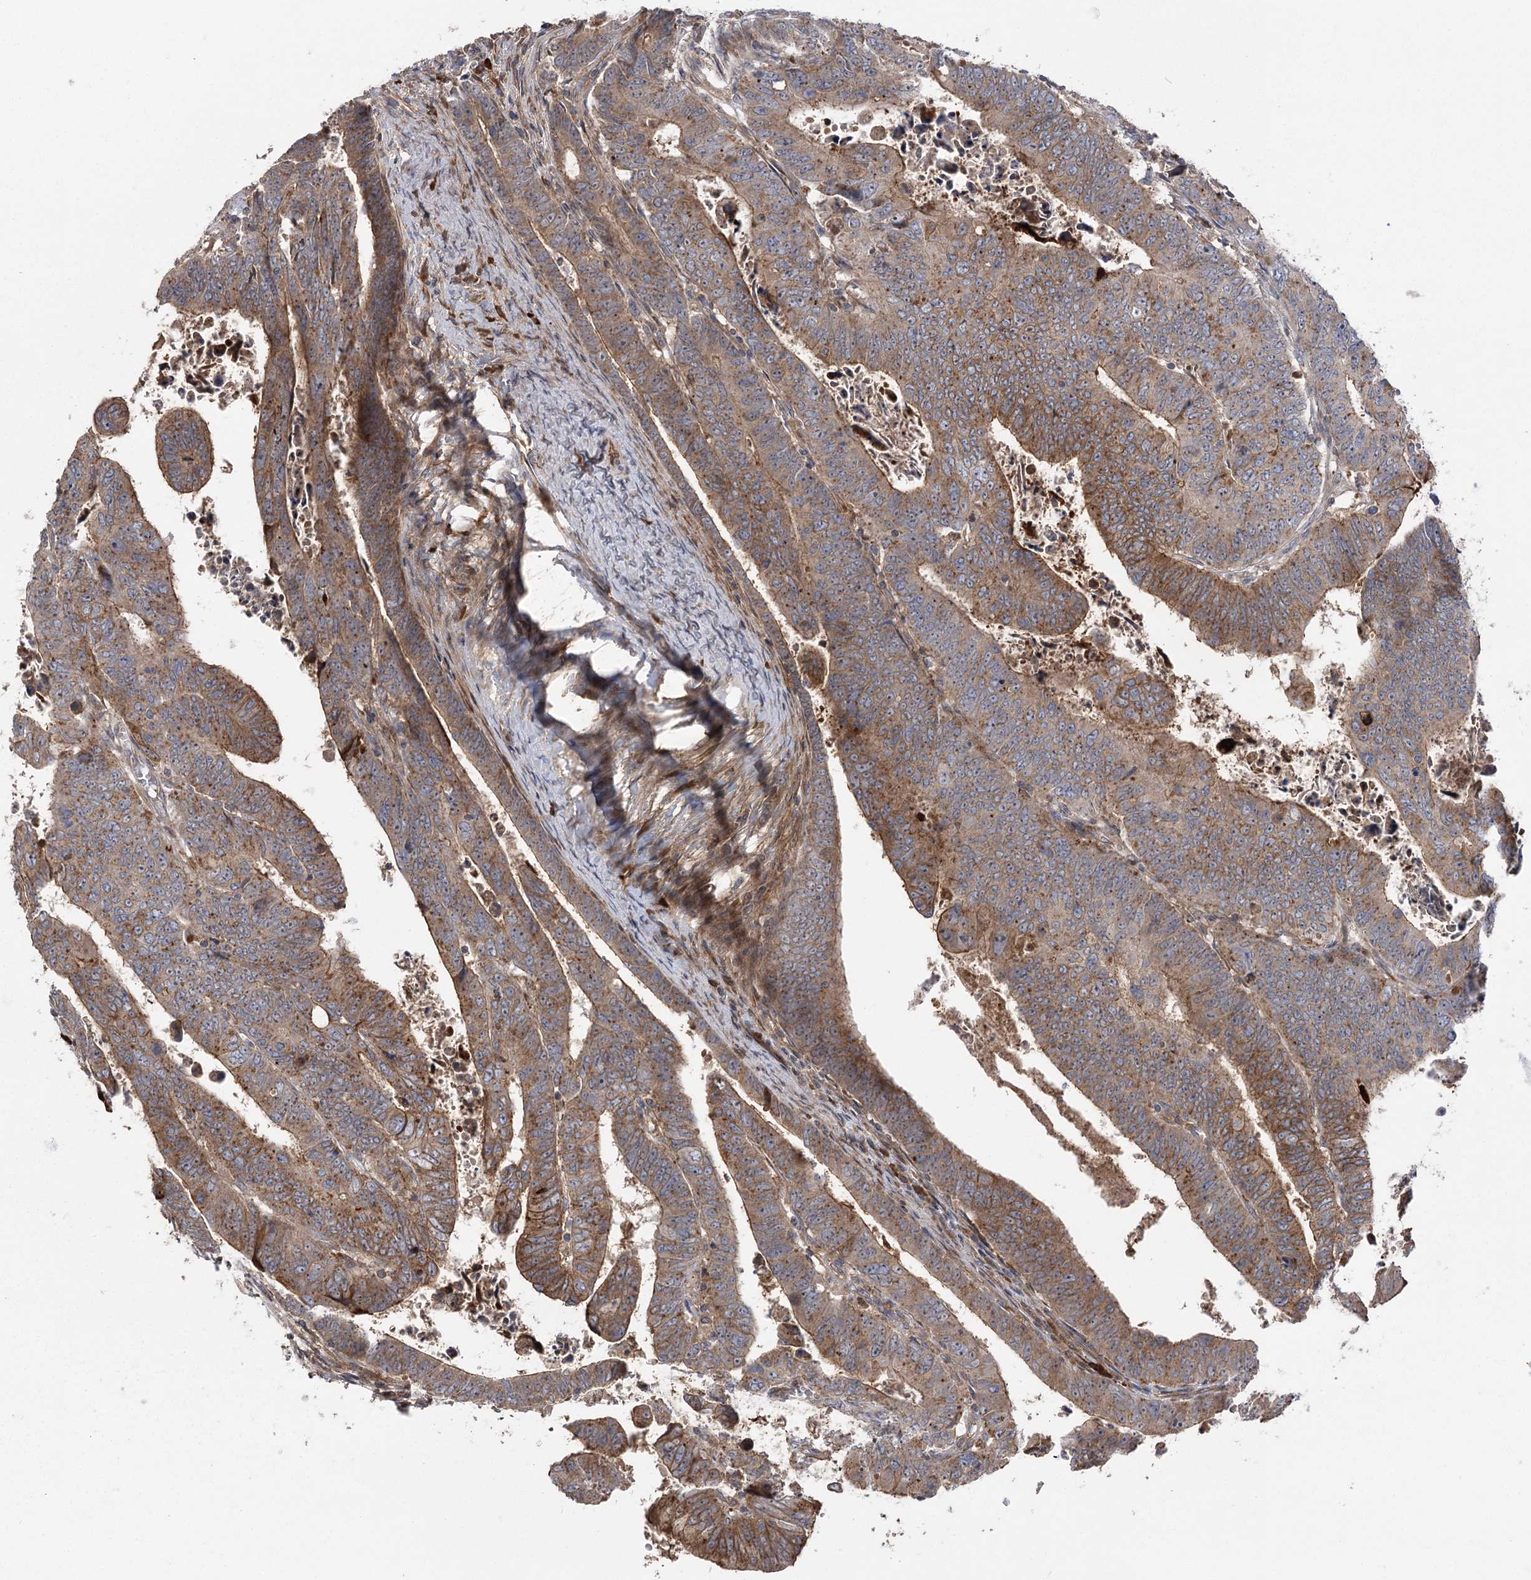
{"staining": {"intensity": "moderate", "quantity": ">75%", "location": "cytoplasmic/membranous"}, "tissue": "colorectal cancer", "cell_type": "Tumor cells", "image_type": "cancer", "snomed": [{"axis": "morphology", "description": "Normal tissue, NOS"}, {"axis": "morphology", "description": "Adenocarcinoma, NOS"}, {"axis": "topography", "description": "Rectum"}], "caption": "The photomicrograph demonstrates a brown stain indicating the presence of a protein in the cytoplasmic/membranous of tumor cells in adenocarcinoma (colorectal).", "gene": "KCNN2", "patient": {"sex": "female", "age": 65}}